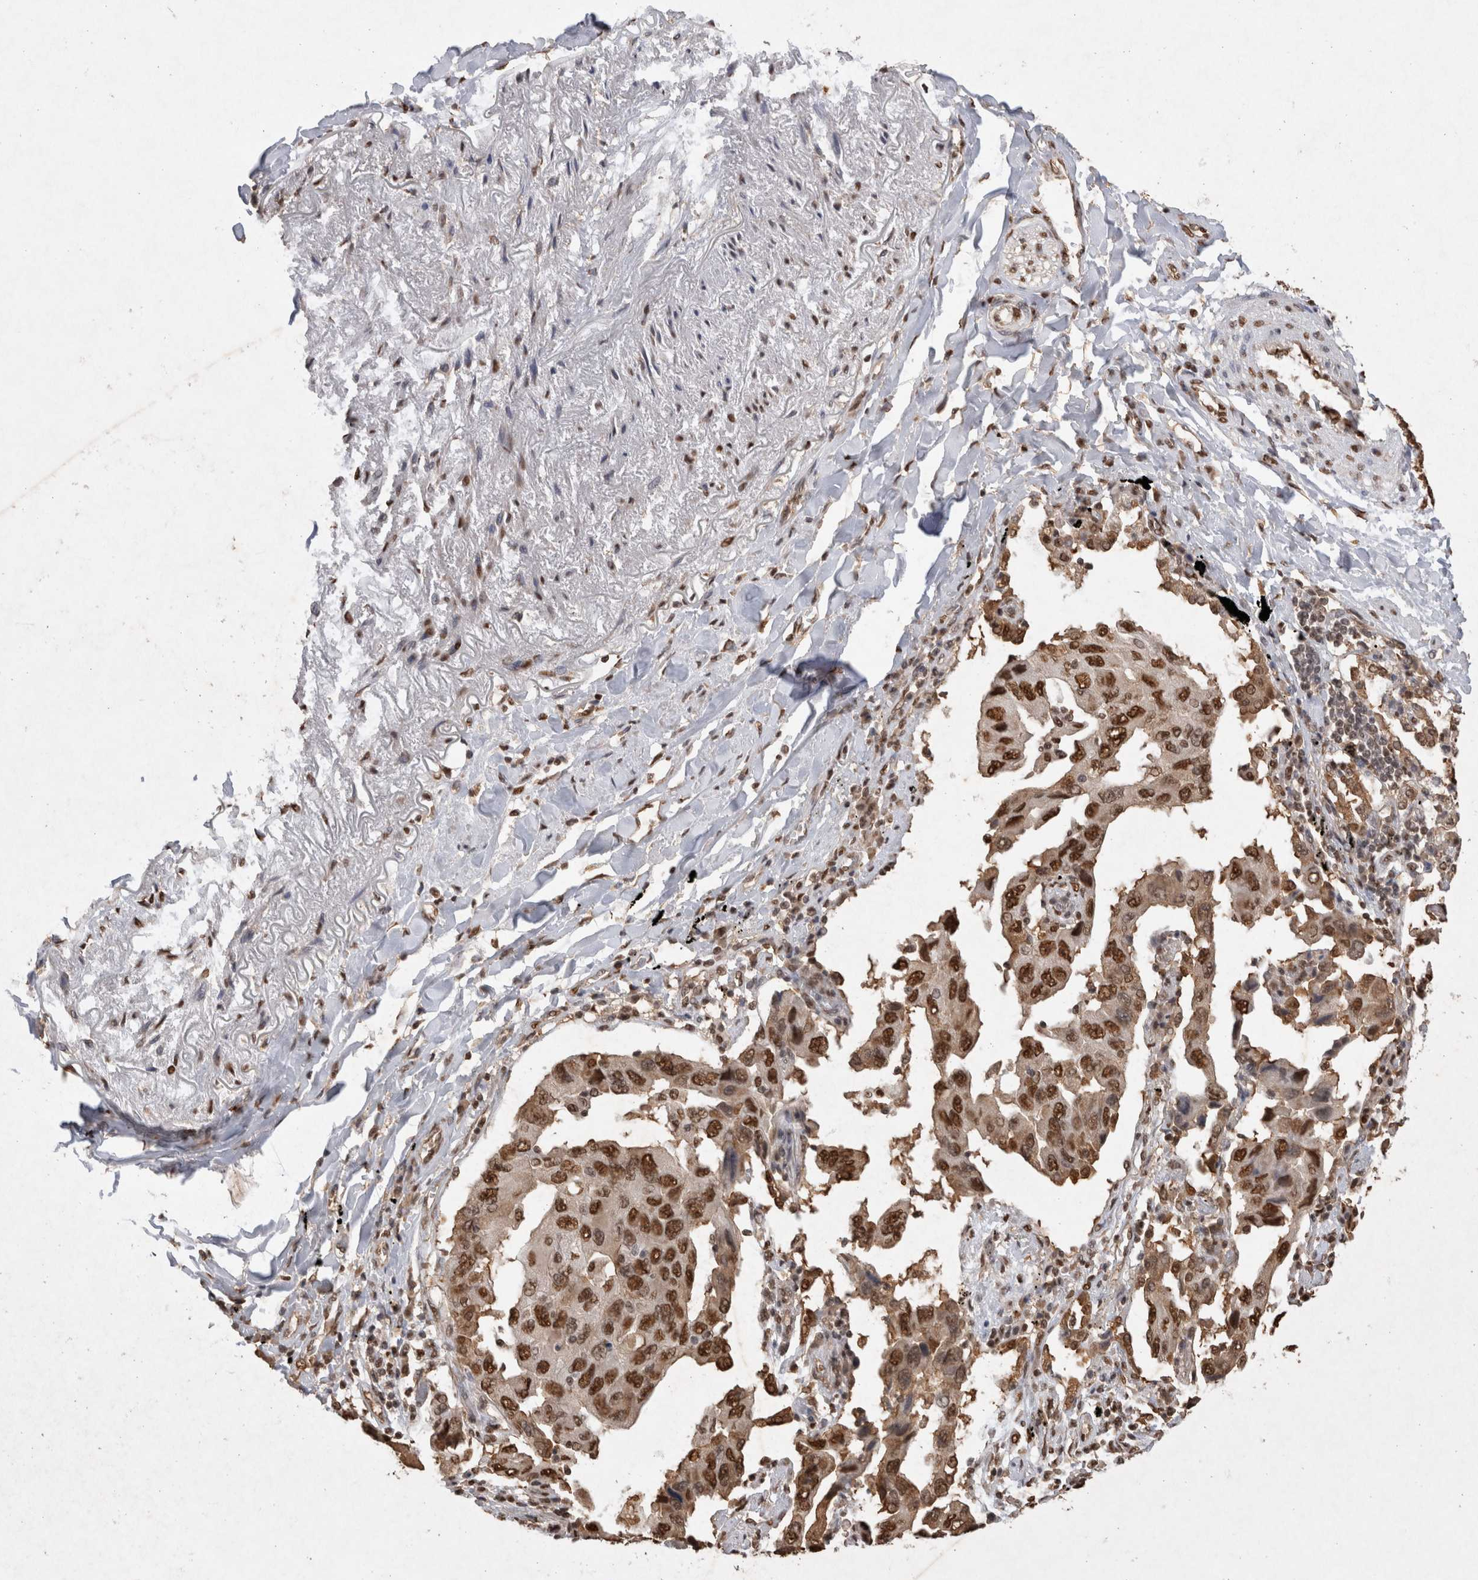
{"staining": {"intensity": "moderate", "quantity": ">75%", "location": "nuclear"}, "tissue": "lung cancer", "cell_type": "Tumor cells", "image_type": "cancer", "snomed": [{"axis": "morphology", "description": "Adenocarcinoma, NOS"}, {"axis": "topography", "description": "Lung"}], "caption": "The immunohistochemical stain labels moderate nuclear expression in tumor cells of lung cancer tissue.", "gene": "HDGF", "patient": {"sex": "female", "age": 65}}